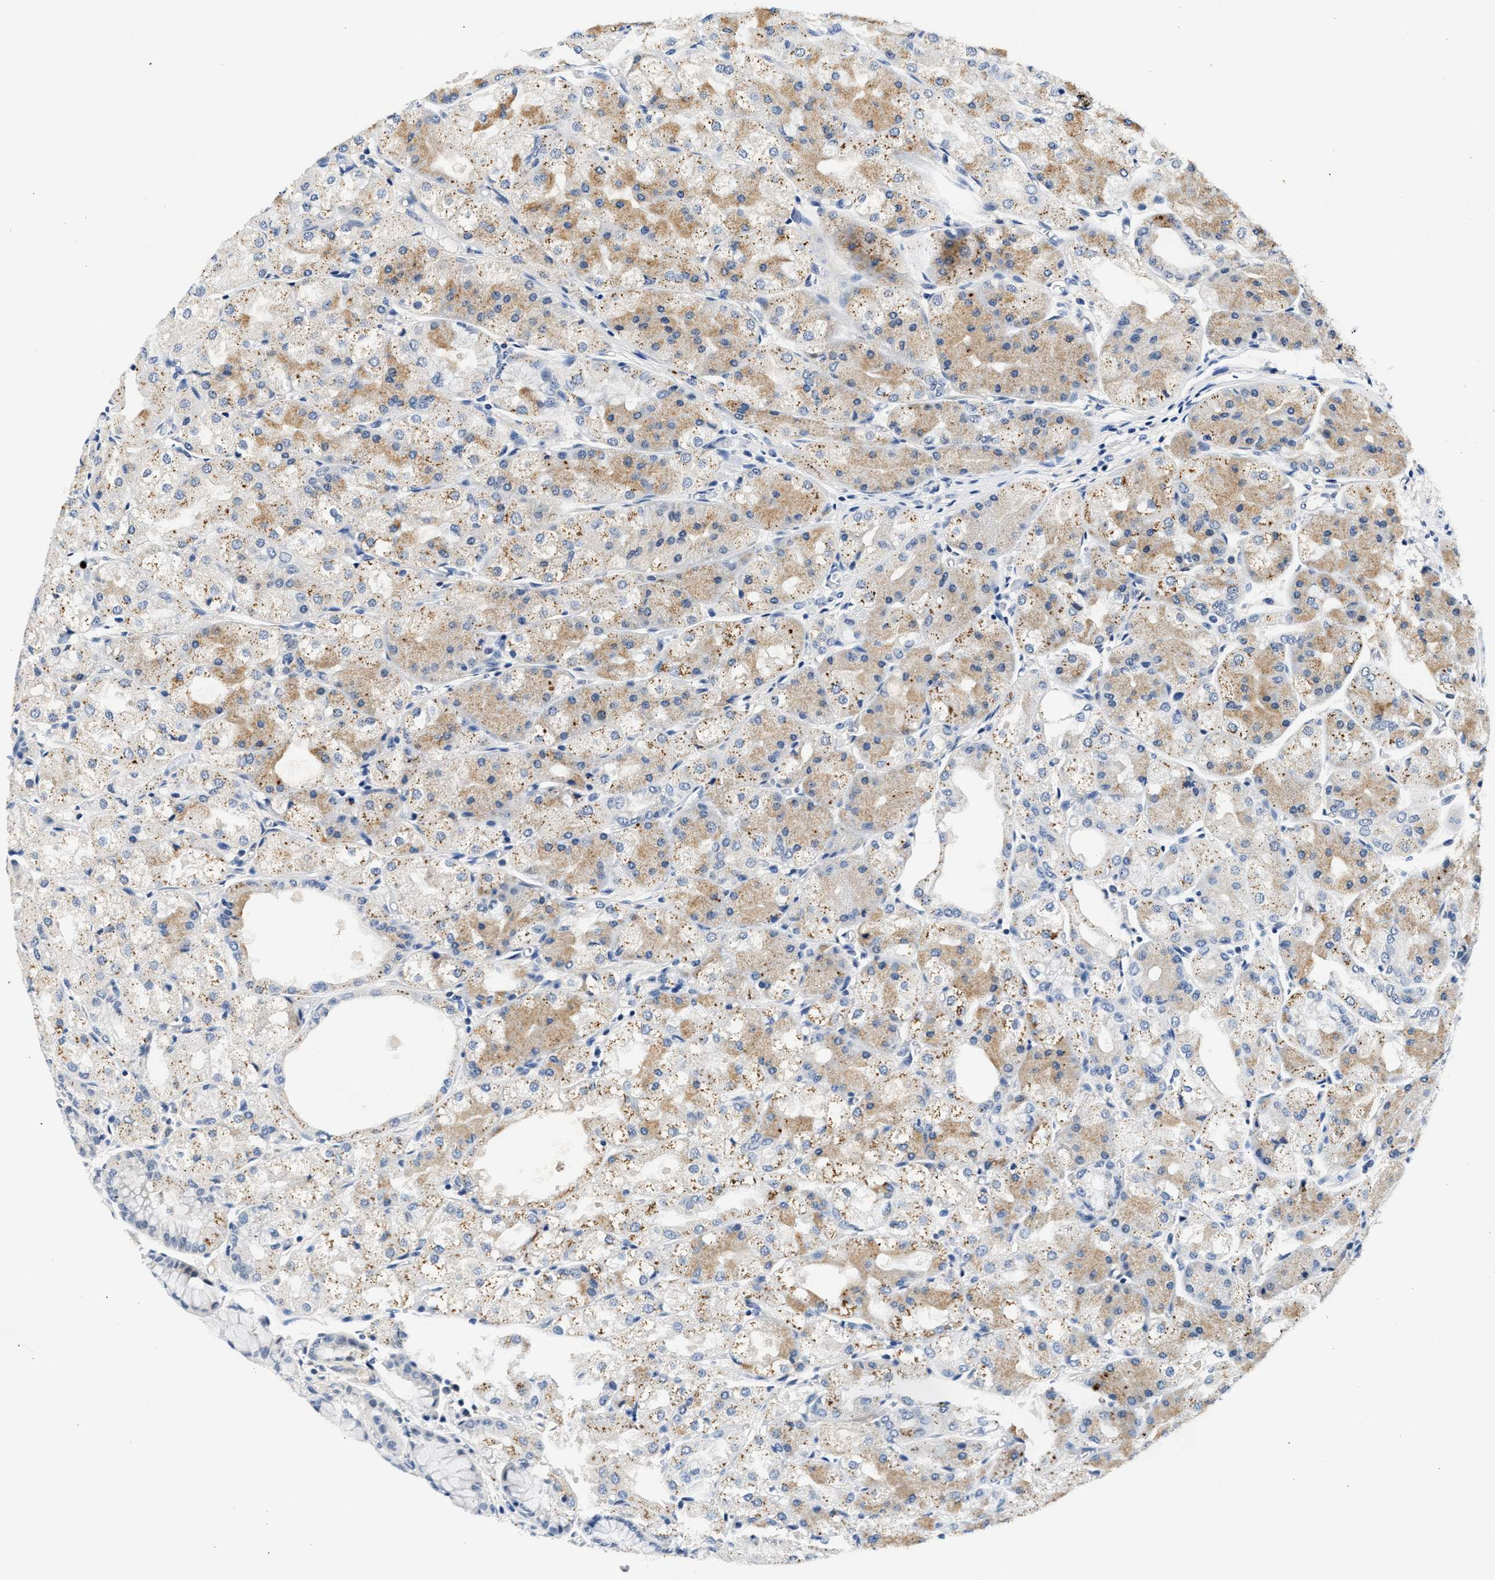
{"staining": {"intensity": "weak", "quantity": "25%-75%", "location": "cytoplasmic/membranous"}, "tissue": "stomach", "cell_type": "Glandular cells", "image_type": "normal", "snomed": [{"axis": "morphology", "description": "Normal tissue, NOS"}, {"axis": "topography", "description": "Stomach, upper"}], "caption": "The immunohistochemical stain shows weak cytoplasmic/membranous staining in glandular cells of normal stomach.", "gene": "MED22", "patient": {"sex": "male", "age": 72}}